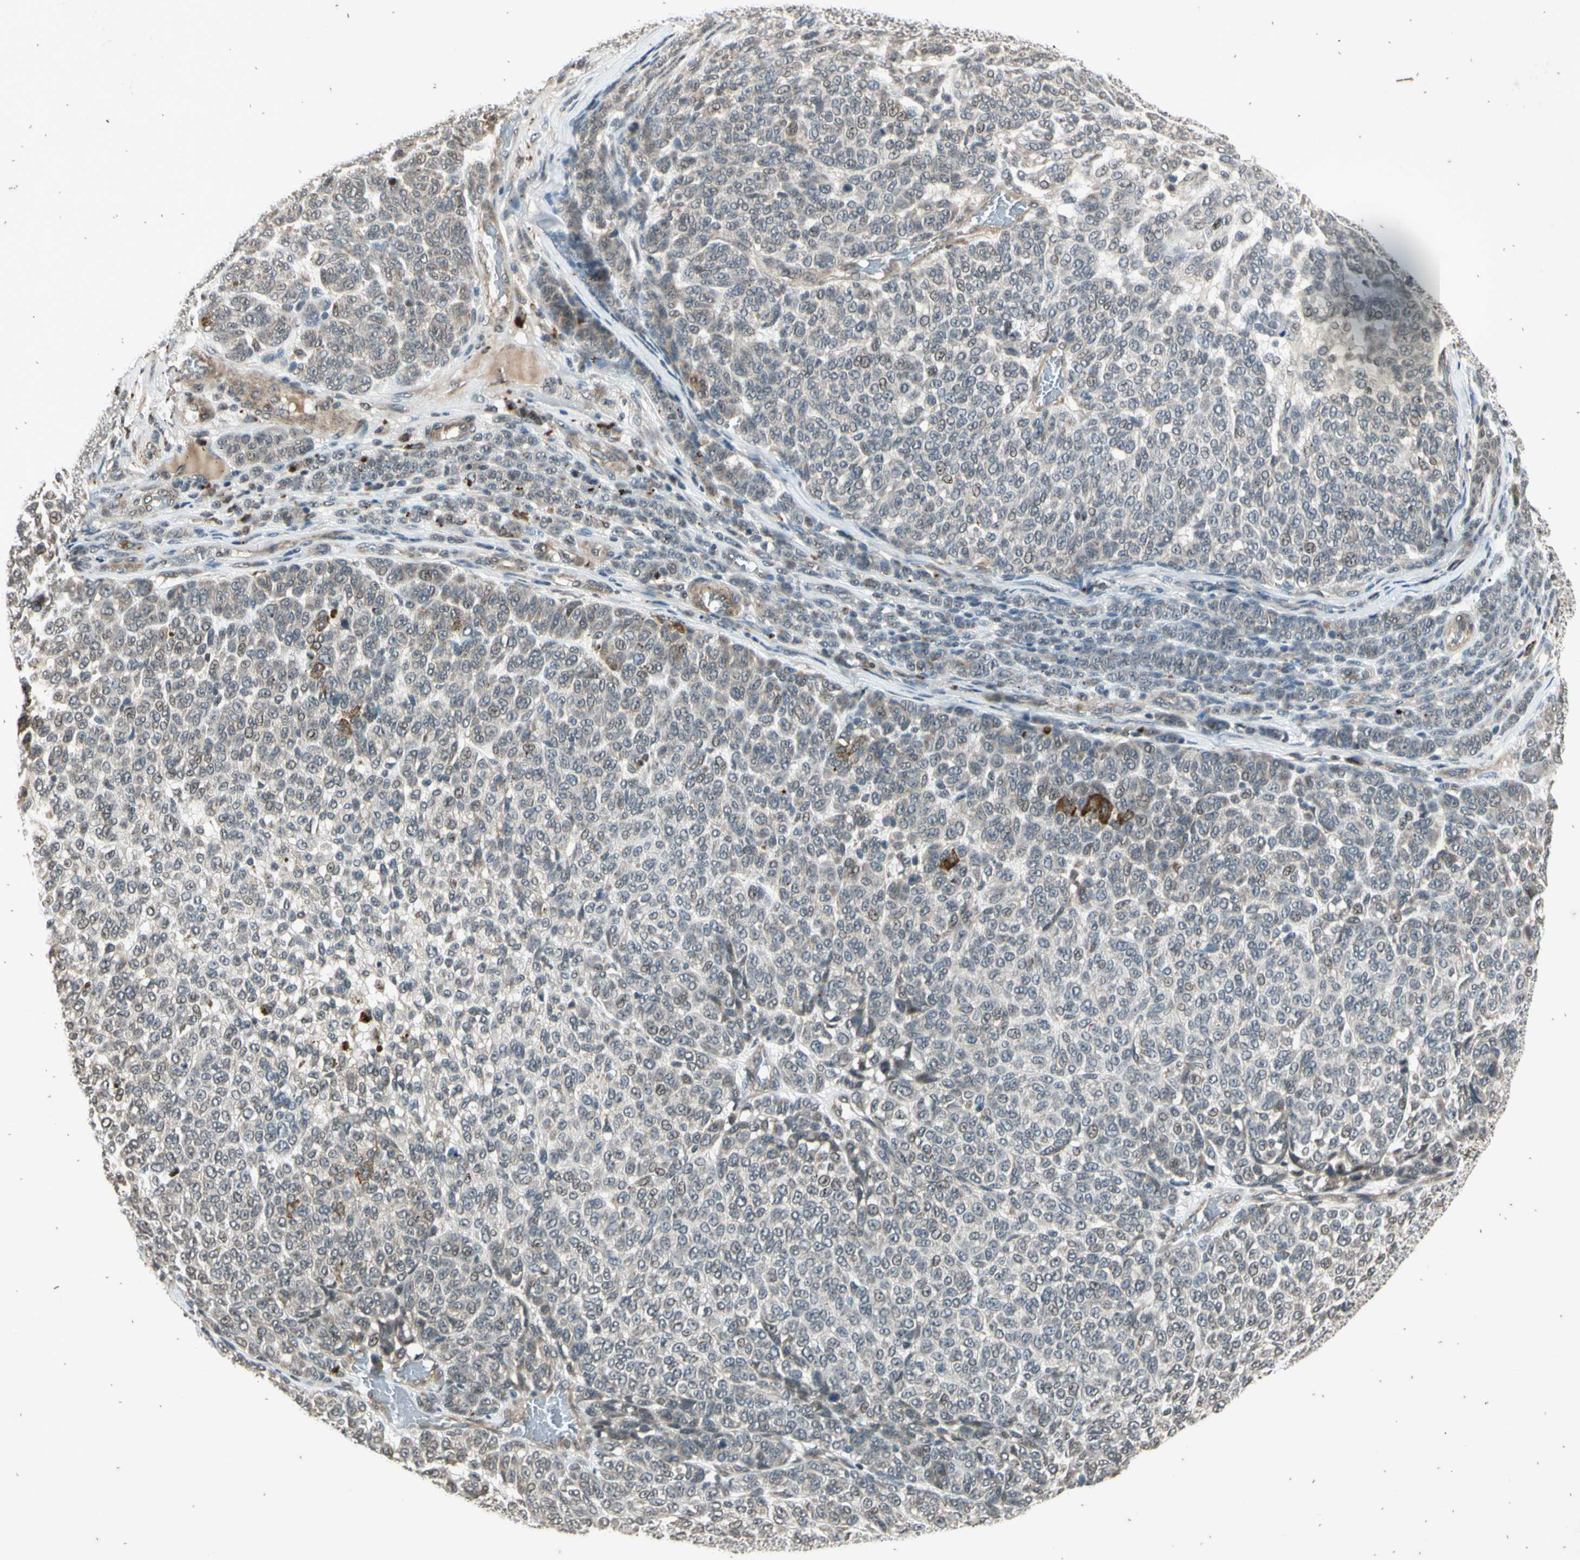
{"staining": {"intensity": "negative", "quantity": "none", "location": "none"}, "tissue": "melanoma", "cell_type": "Tumor cells", "image_type": "cancer", "snomed": [{"axis": "morphology", "description": "Malignant melanoma, NOS"}, {"axis": "topography", "description": "Skin"}], "caption": "Immunohistochemistry image of human malignant melanoma stained for a protein (brown), which reveals no staining in tumor cells.", "gene": "EFNB2", "patient": {"sex": "male", "age": 59}}